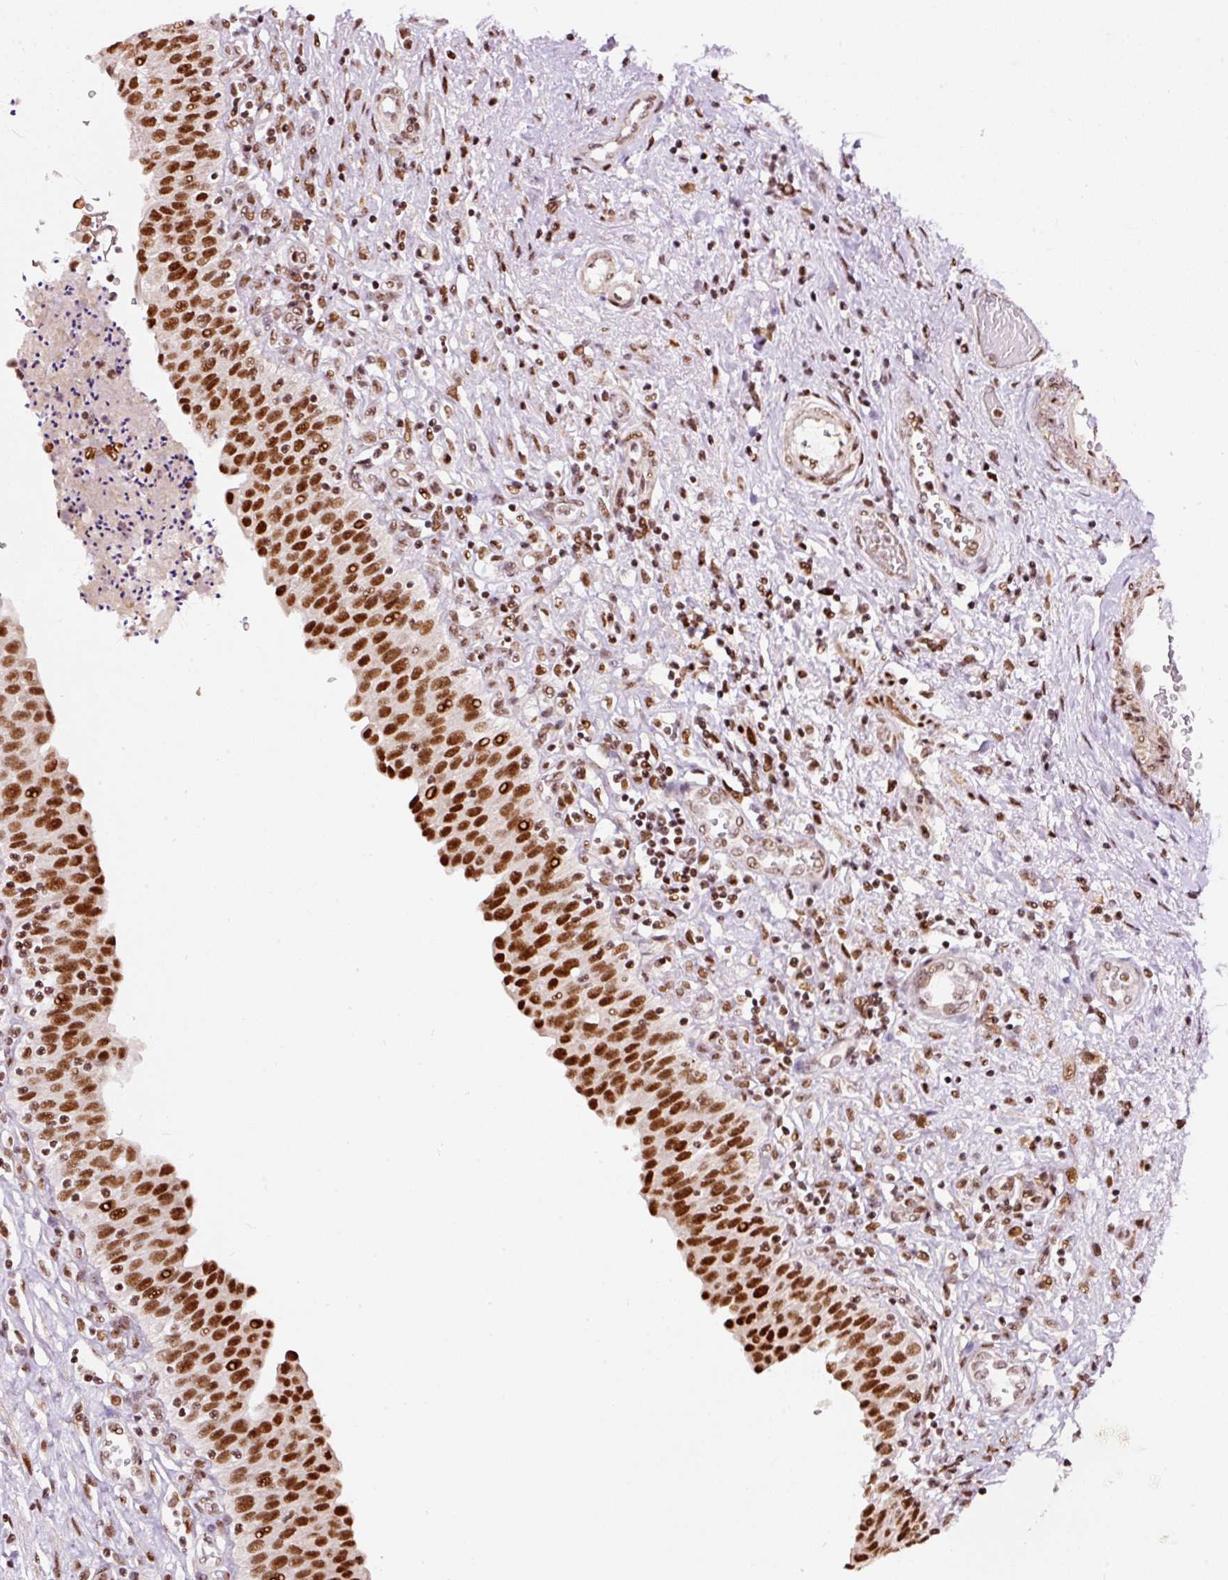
{"staining": {"intensity": "strong", "quantity": ">75%", "location": "nuclear"}, "tissue": "urinary bladder", "cell_type": "Urothelial cells", "image_type": "normal", "snomed": [{"axis": "morphology", "description": "Normal tissue, NOS"}, {"axis": "topography", "description": "Urinary bladder"}], "caption": "Immunohistochemical staining of normal human urinary bladder displays strong nuclear protein positivity in about >75% of urothelial cells. The staining is performed using DAB (3,3'-diaminobenzidine) brown chromogen to label protein expression. The nuclei are counter-stained blue using hematoxylin.", "gene": "HNRNPC", "patient": {"sex": "male", "age": 71}}